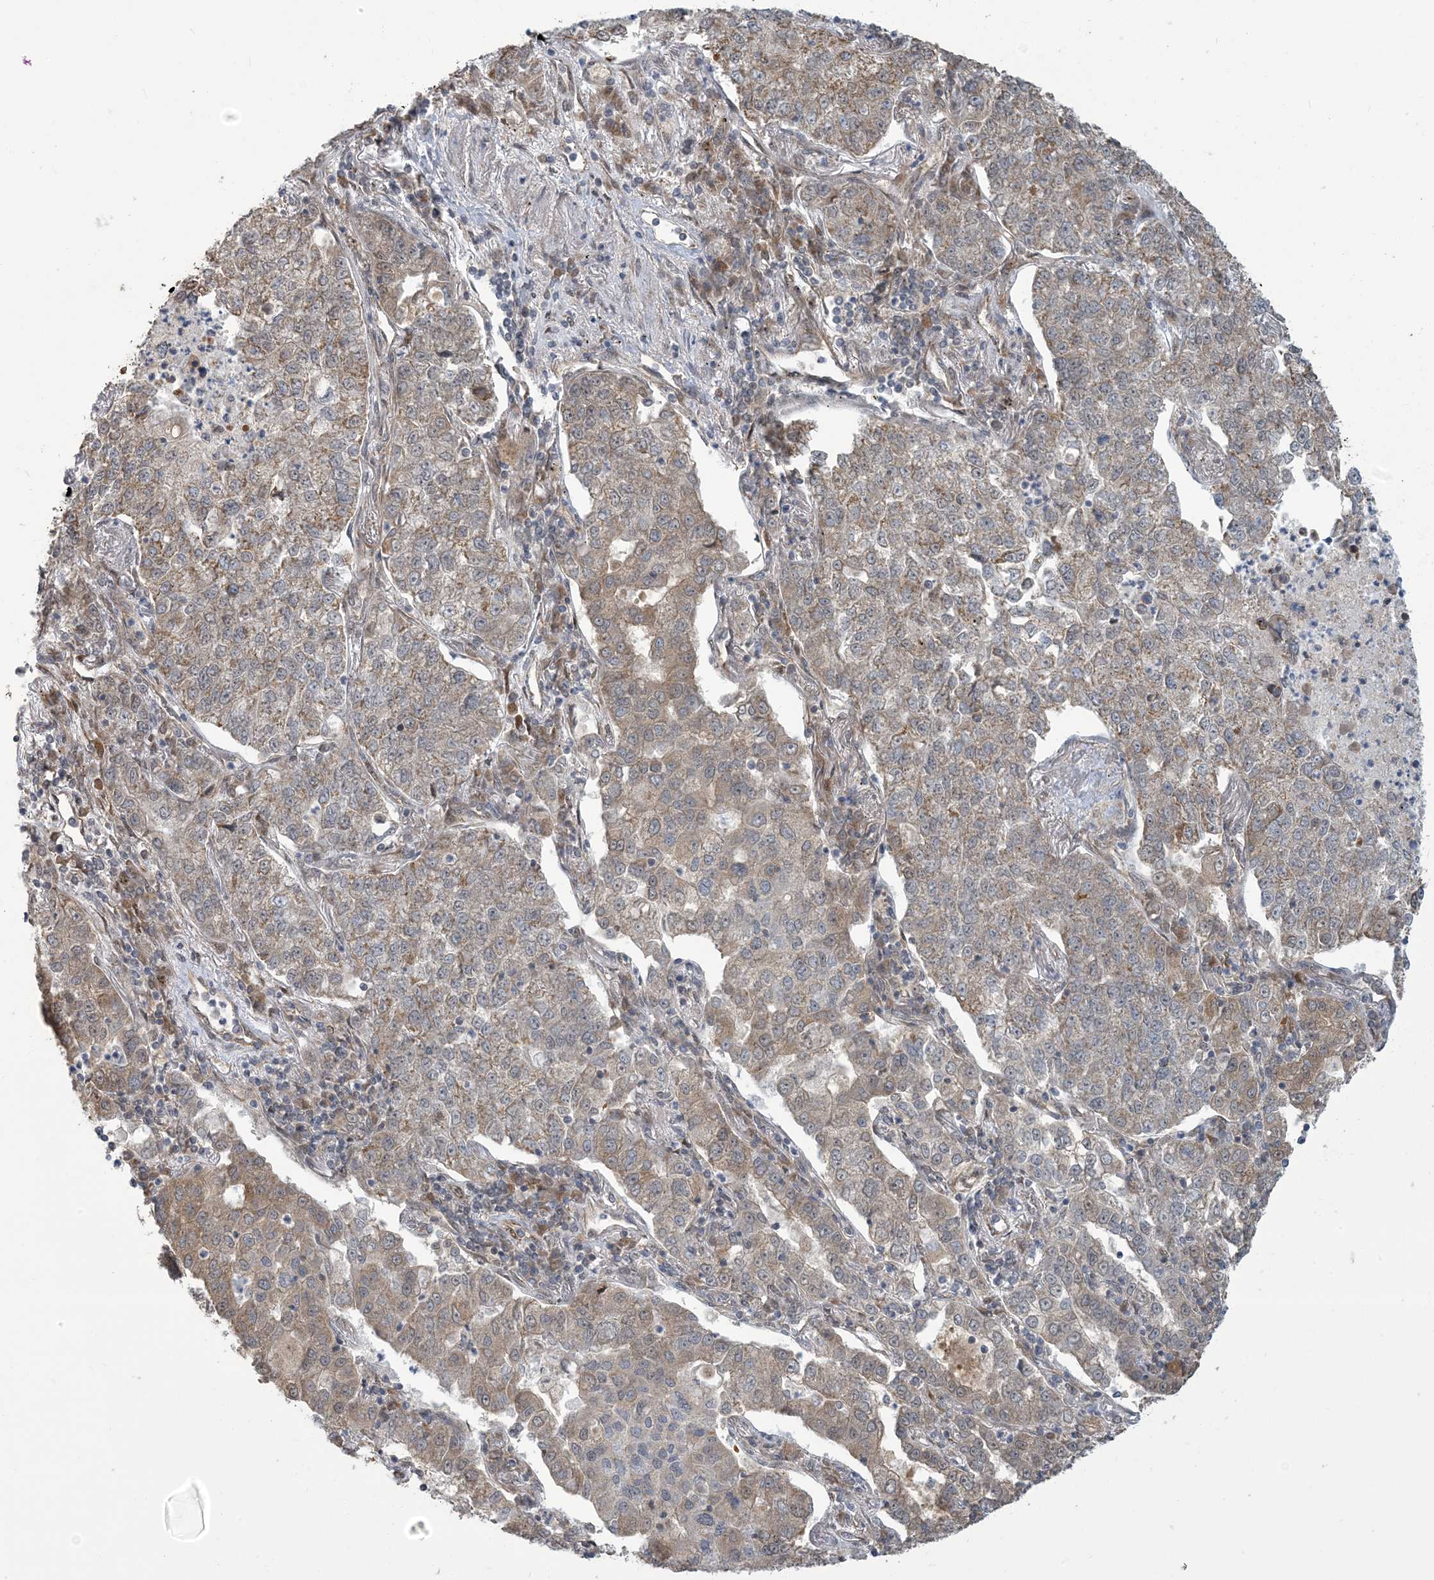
{"staining": {"intensity": "weak", "quantity": ">75%", "location": "cytoplasmic/membranous"}, "tissue": "lung cancer", "cell_type": "Tumor cells", "image_type": "cancer", "snomed": [{"axis": "morphology", "description": "Adenocarcinoma, NOS"}, {"axis": "topography", "description": "Lung"}], "caption": "This photomicrograph displays lung cancer (adenocarcinoma) stained with IHC to label a protein in brown. The cytoplasmic/membranous of tumor cells show weak positivity for the protein. Nuclei are counter-stained blue.", "gene": "ERI2", "patient": {"sex": "male", "age": 49}}